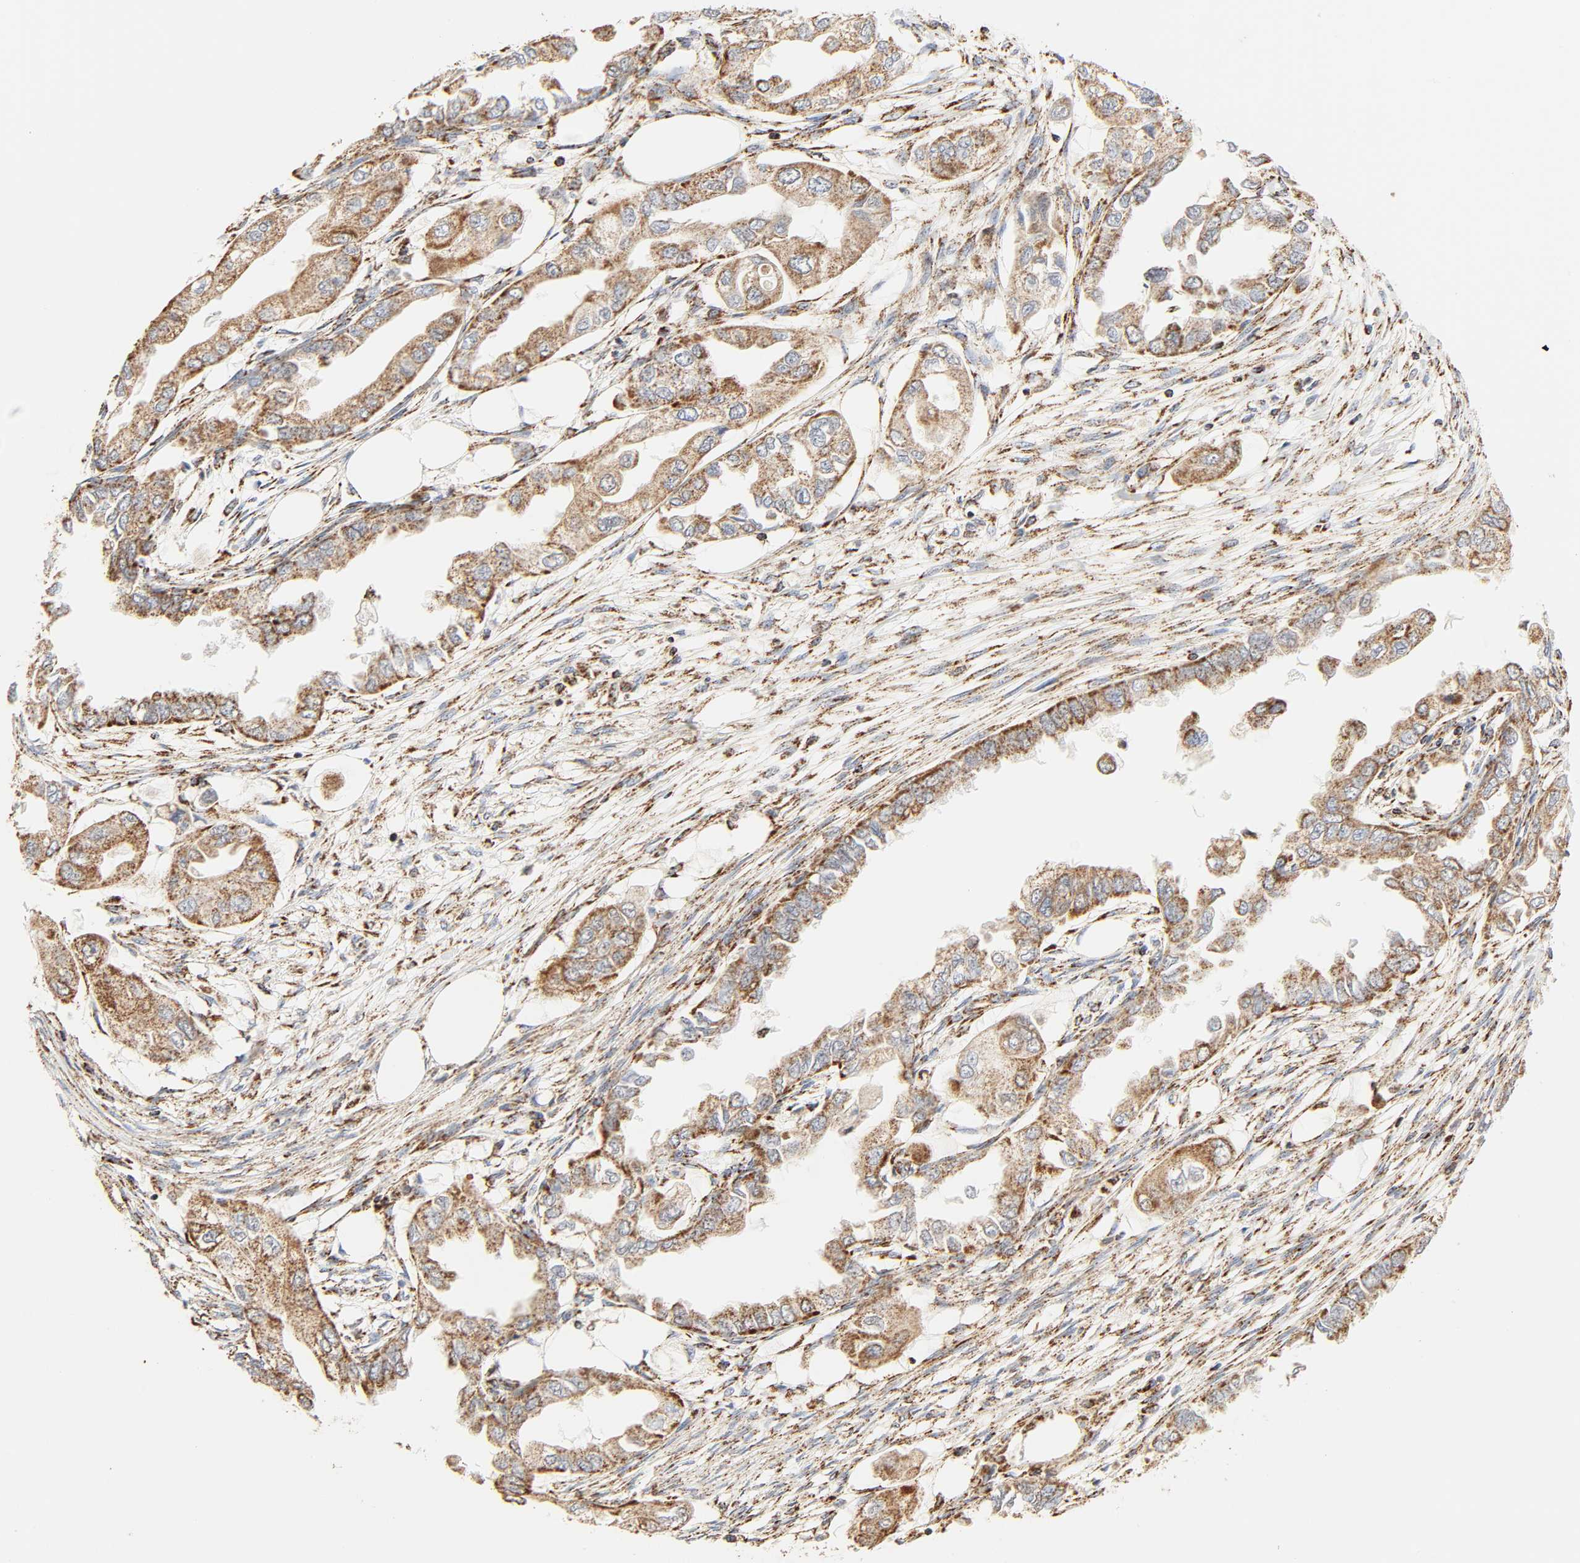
{"staining": {"intensity": "moderate", "quantity": ">75%", "location": "cytoplasmic/membranous"}, "tissue": "endometrial cancer", "cell_type": "Tumor cells", "image_type": "cancer", "snomed": [{"axis": "morphology", "description": "Adenocarcinoma, NOS"}, {"axis": "topography", "description": "Endometrium"}], "caption": "A brown stain shows moderate cytoplasmic/membranous expression of a protein in human endometrial adenocarcinoma tumor cells.", "gene": "ZMAT5", "patient": {"sex": "female", "age": 67}}